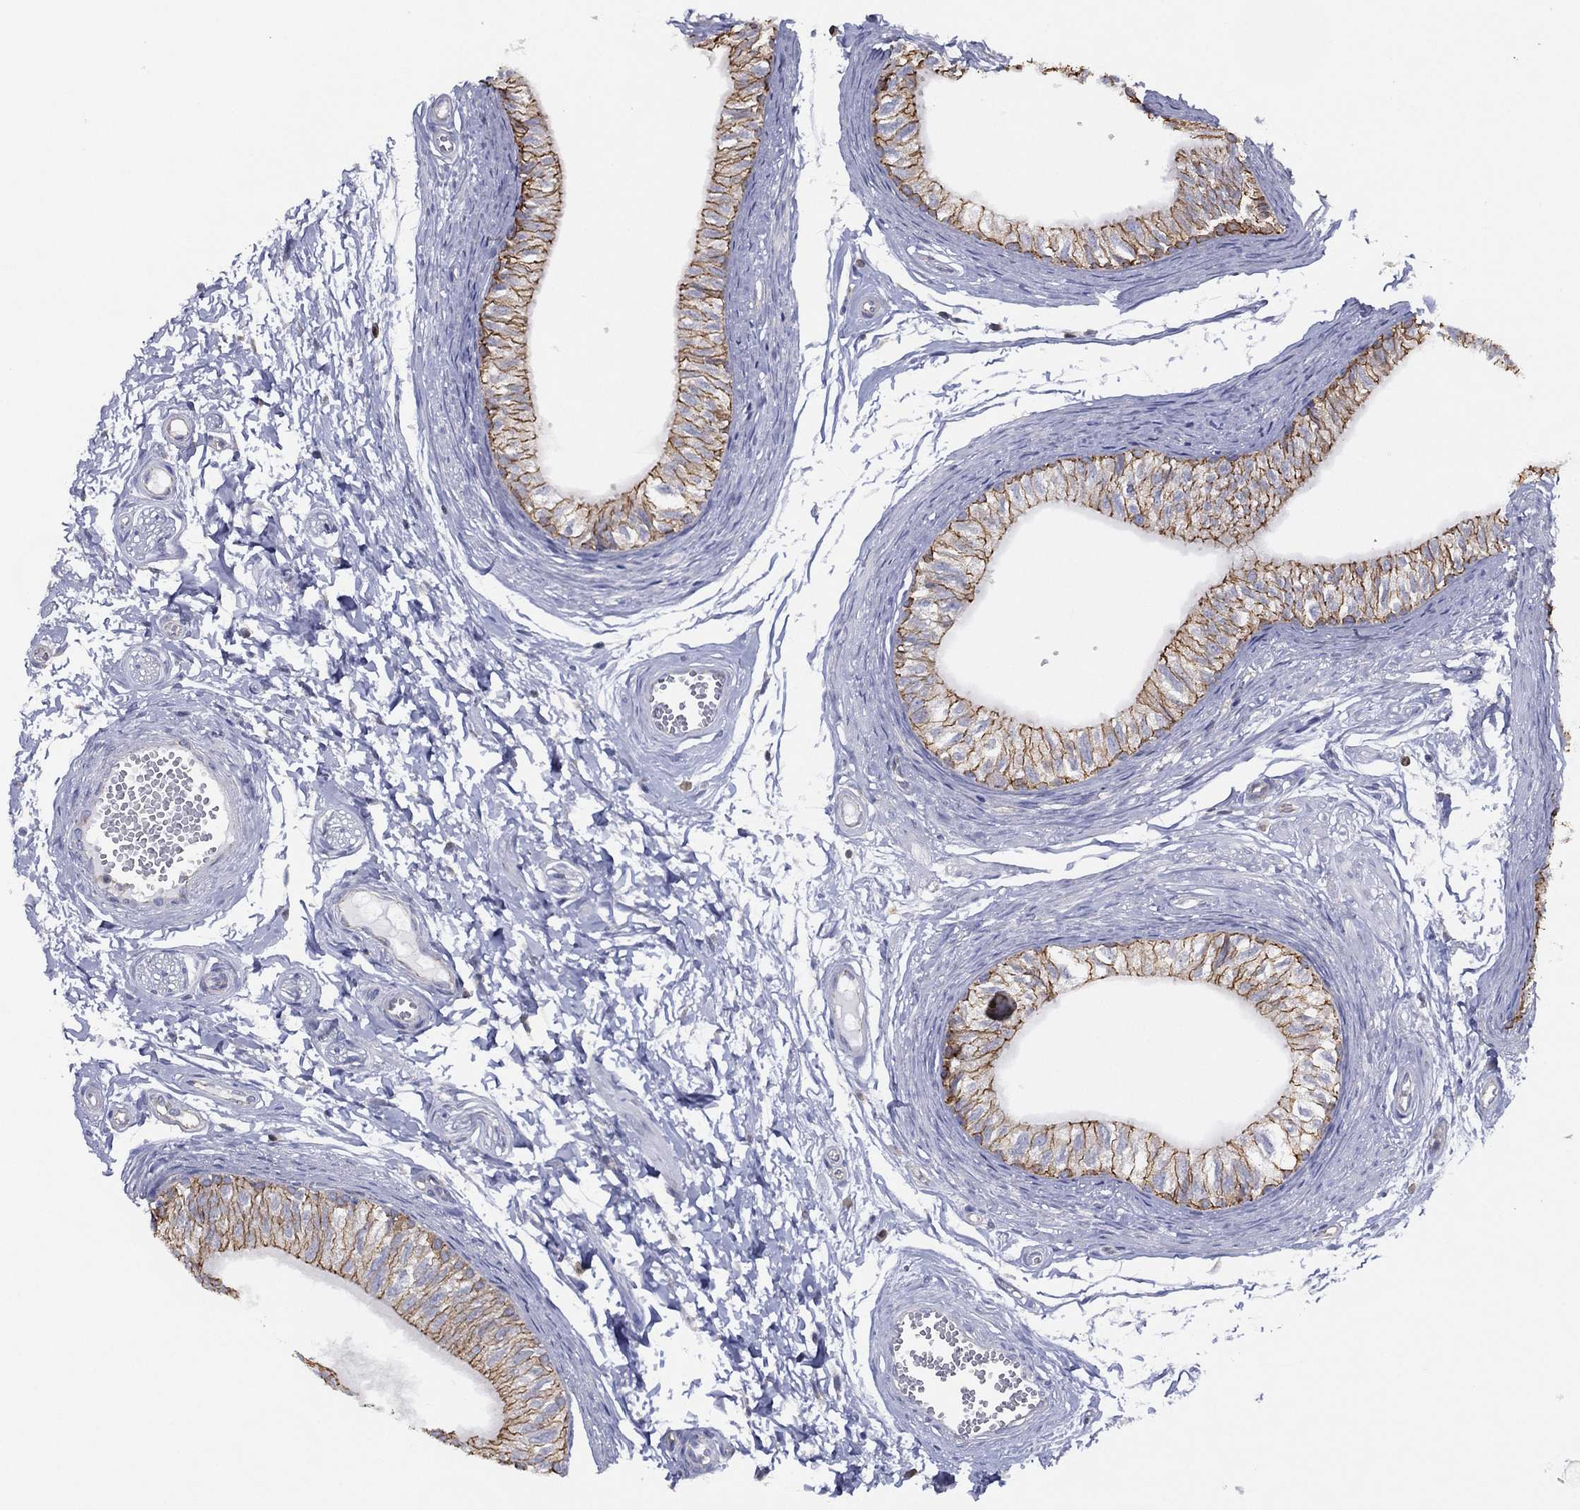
{"staining": {"intensity": "strong", "quantity": ">75%", "location": "cytoplasmic/membranous"}, "tissue": "epididymis", "cell_type": "Glandular cells", "image_type": "normal", "snomed": [{"axis": "morphology", "description": "Normal tissue, NOS"}, {"axis": "topography", "description": "Epididymis"}], "caption": "IHC staining of unremarkable epididymis, which shows high levels of strong cytoplasmic/membranous positivity in about >75% of glandular cells indicating strong cytoplasmic/membranous protein positivity. The staining was performed using DAB (brown) for protein detection and nuclei were counterstained in hematoxylin (blue).", "gene": "ZNF223", "patient": {"sex": "male", "age": 22}}